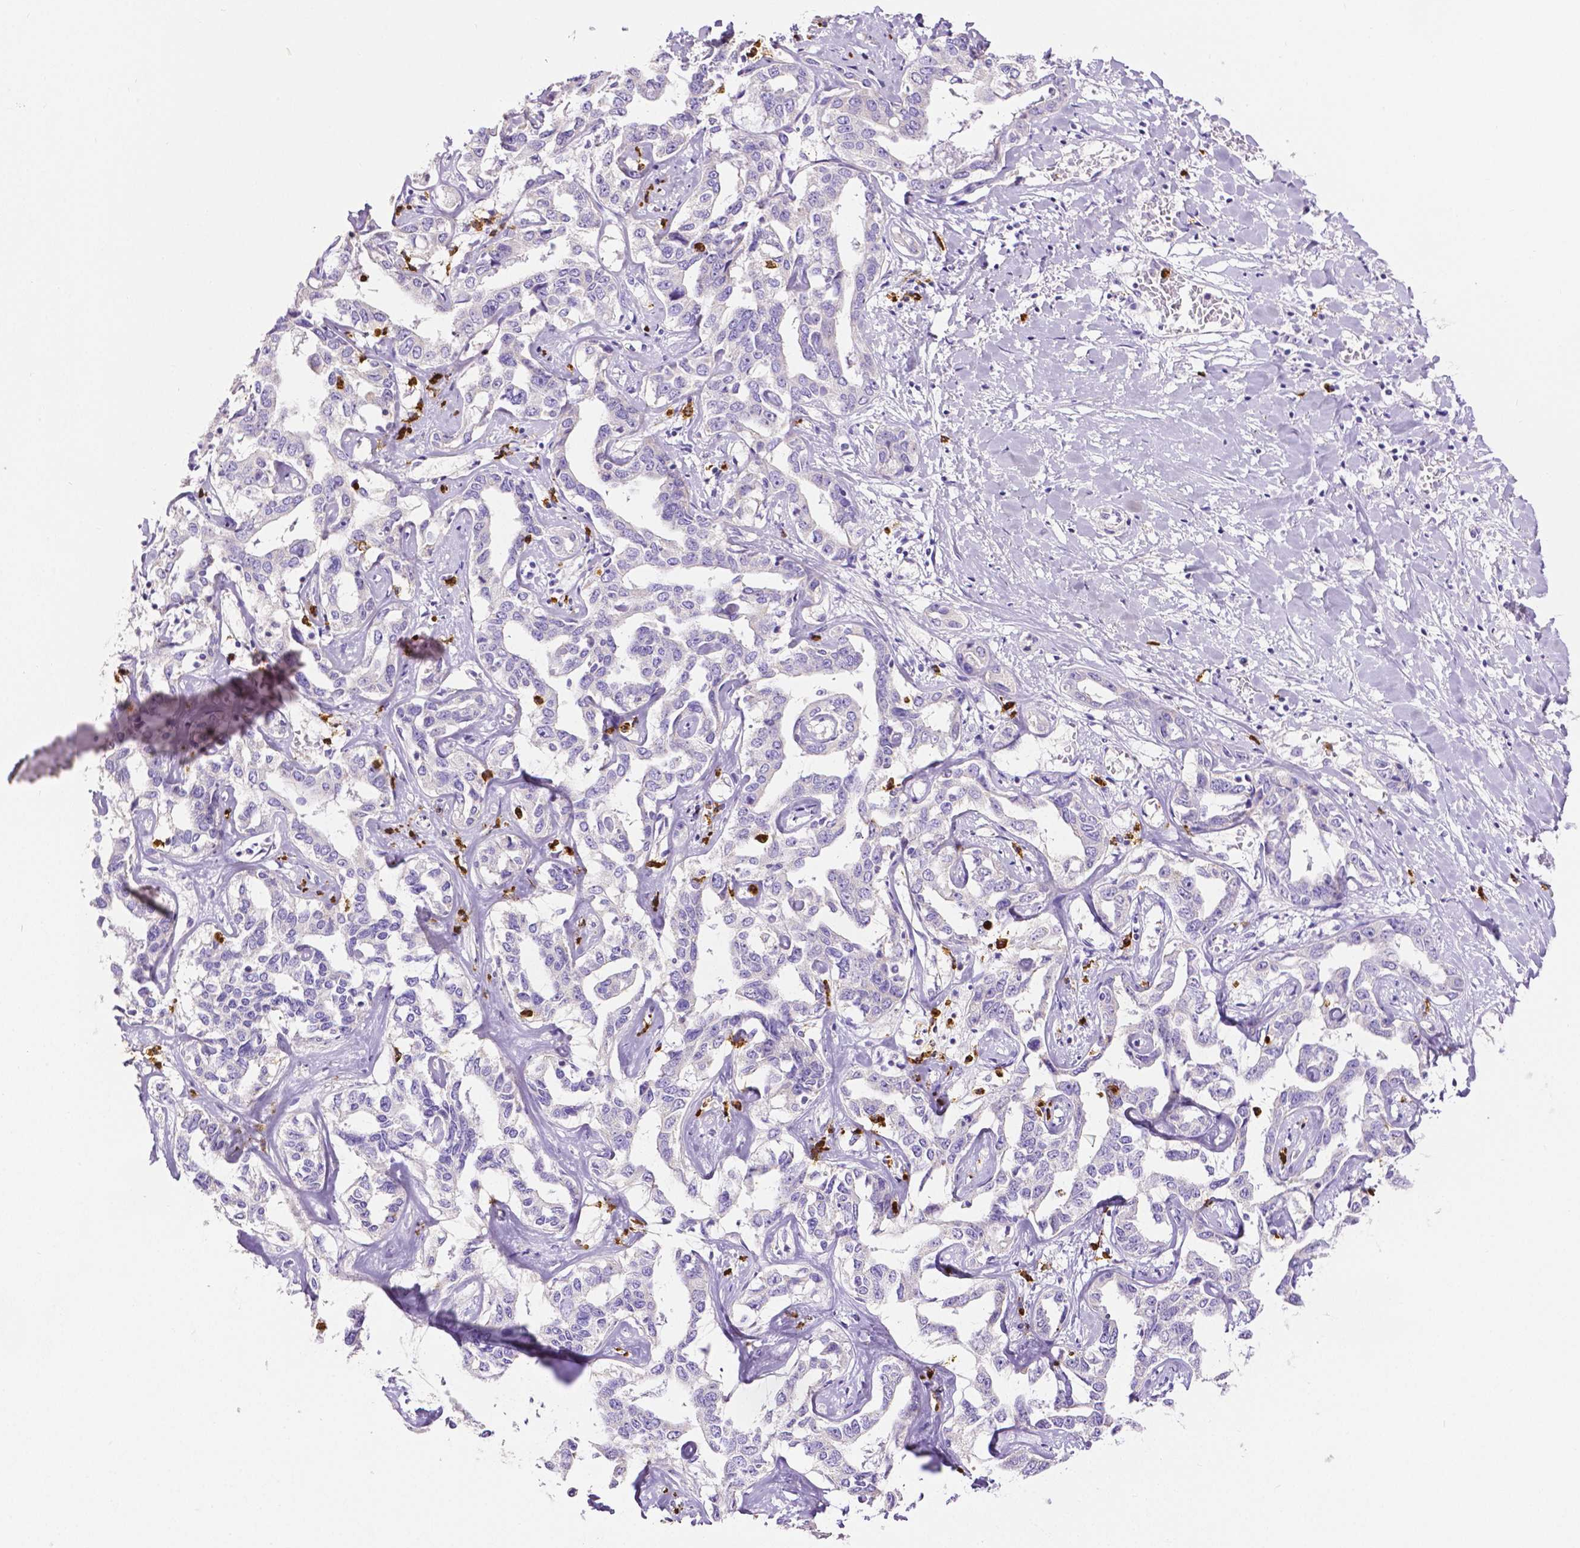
{"staining": {"intensity": "negative", "quantity": "none", "location": "none"}, "tissue": "liver cancer", "cell_type": "Tumor cells", "image_type": "cancer", "snomed": [{"axis": "morphology", "description": "Cholangiocarcinoma"}, {"axis": "topography", "description": "Liver"}], "caption": "This is a histopathology image of IHC staining of liver cholangiocarcinoma, which shows no staining in tumor cells.", "gene": "MMP9", "patient": {"sex": "male", "age": 59}}